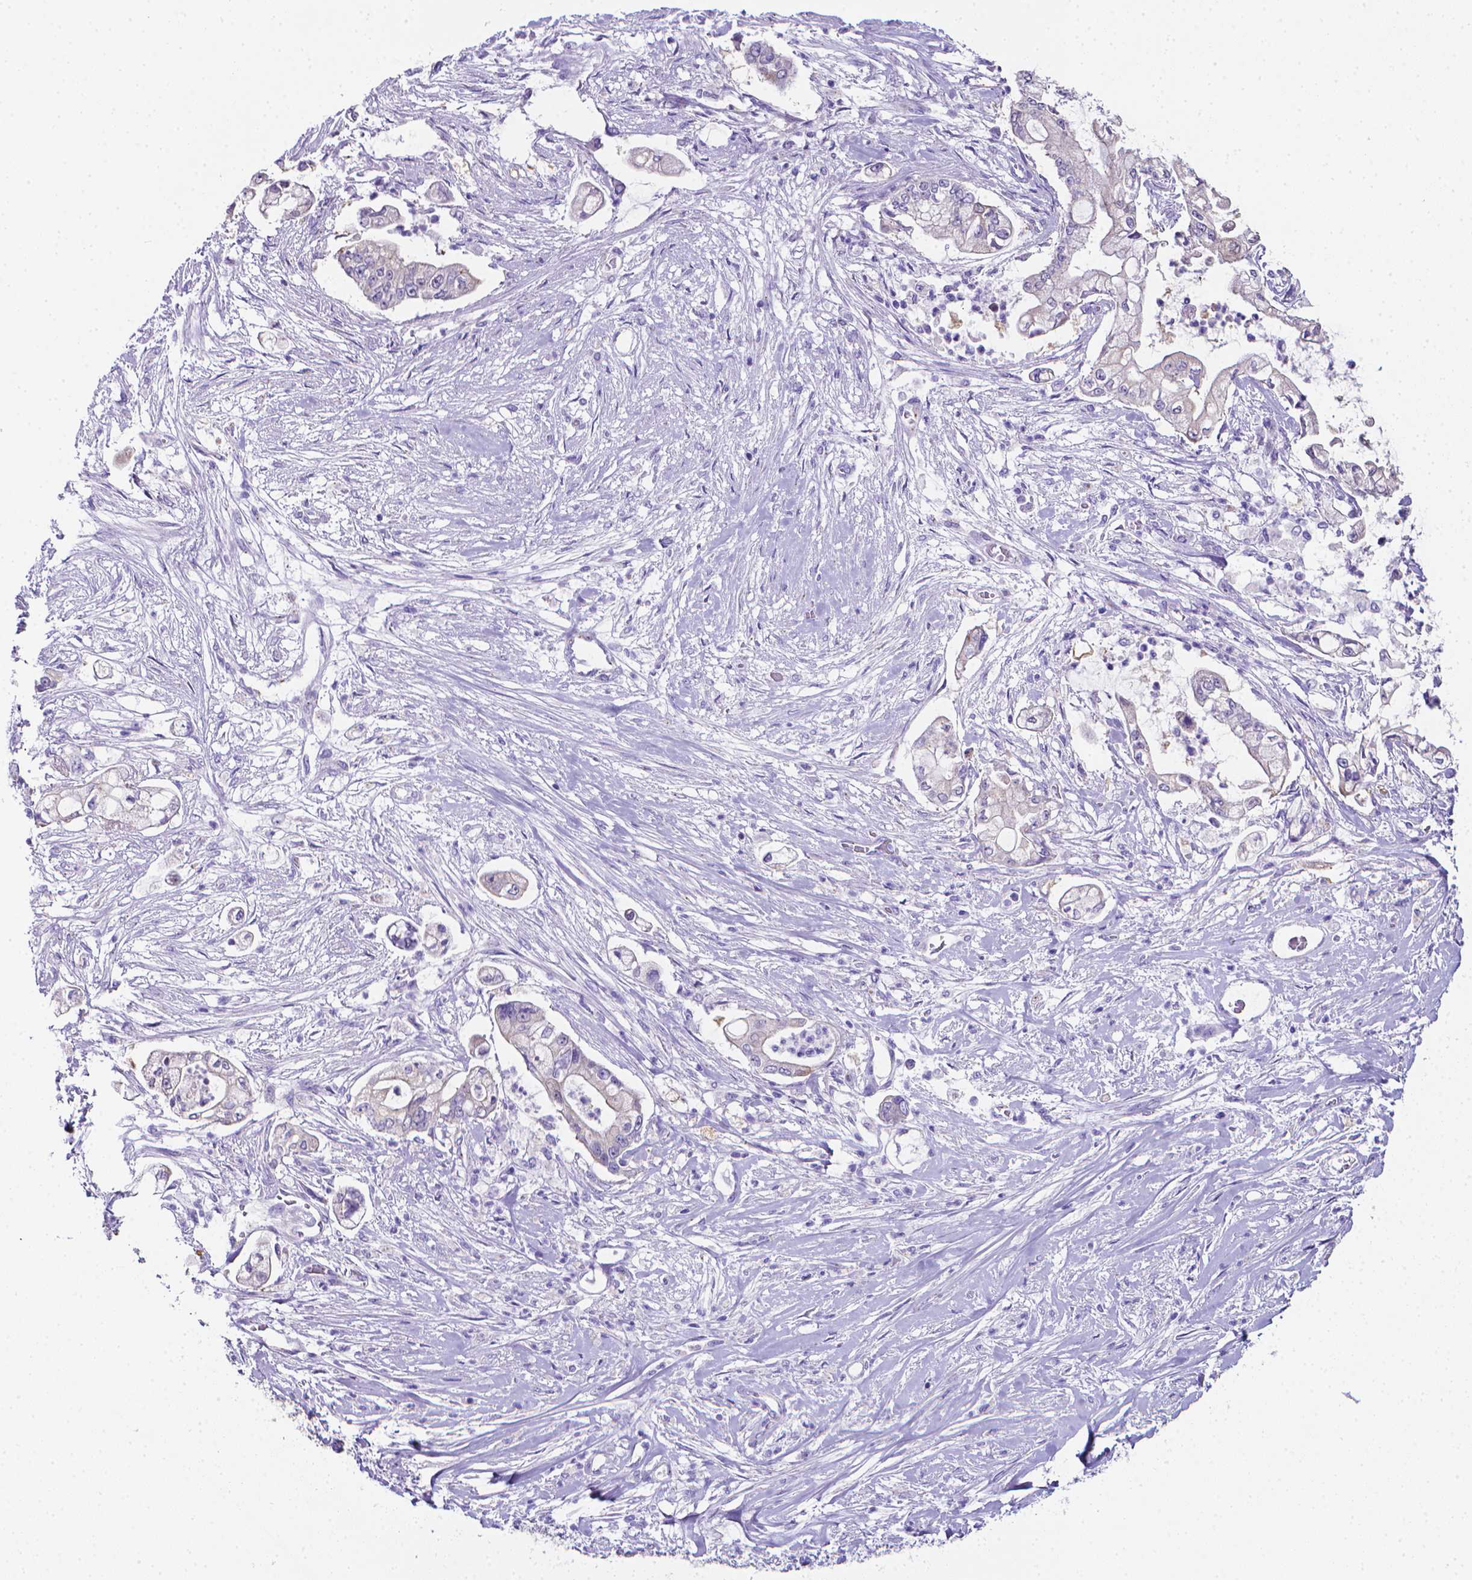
{"staining": {"intensity": "negative", "quantity": "none", "location": "none"}, "tissue": "pancreatic cancer", "cell_type": "Tumor cells", "image_type": "cancer", "snomed": [{"axis": "morphology", "description": "Adenocarcinoma, NOS"}, {"axis": "topography", "description": "Pancreas"}], "caption": "This is a photomicrograph of immunohistochemistry staining of pancreatic cancer, which shows no positivity in tumor cells.", "gene": "LRRC73", "patient": {"sex": "female", "age": 69}}